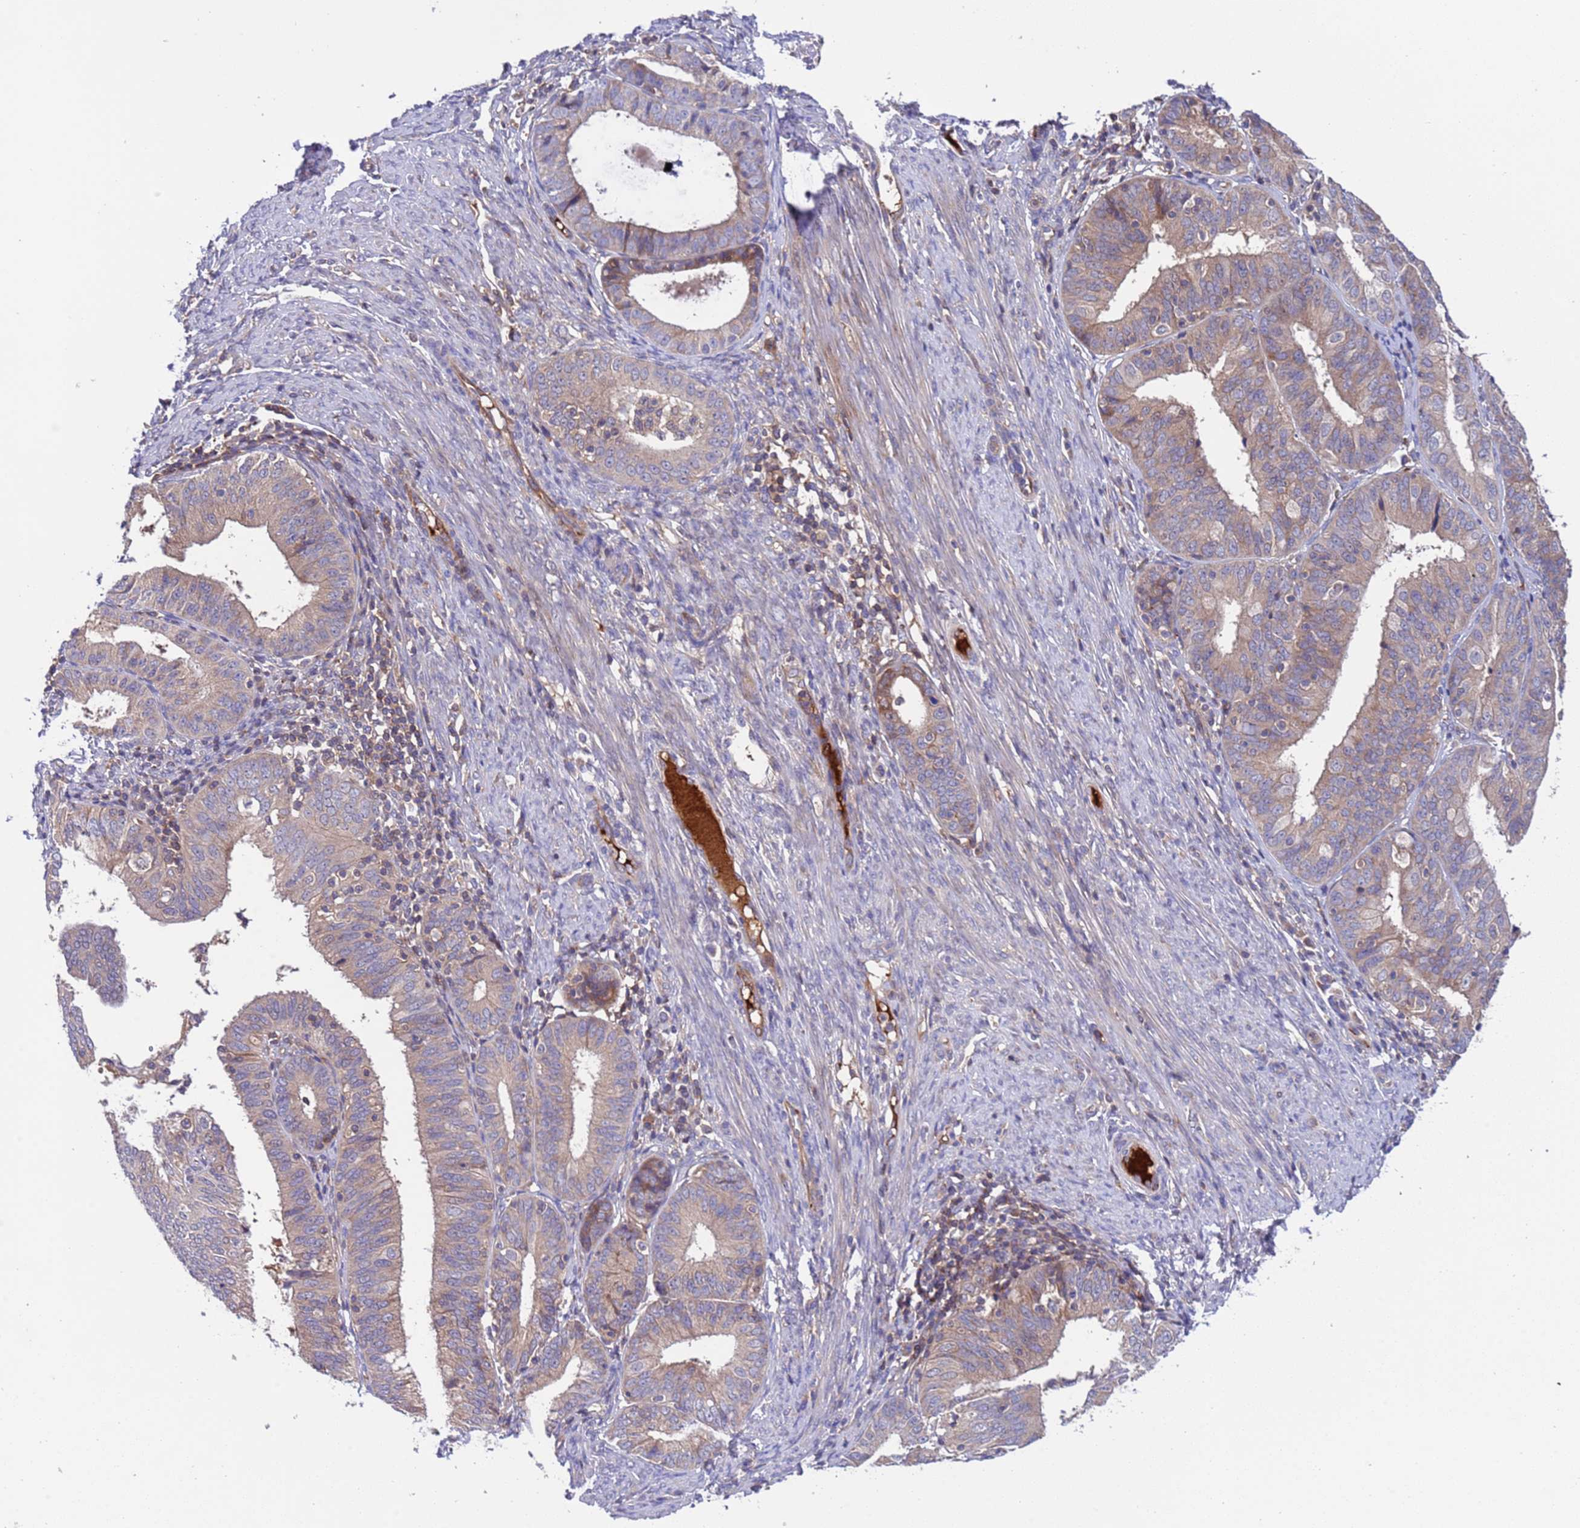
{"staining": {"intensity": "weak", "quantity": "<25%", "location": "cytoplasmic/membranous"}, "tissue": "endometrial cancer", "cell_type": "Tumor cells", "image_type": "cancer", "snomed": [{"axis": "morphology", "description": "Adenocarcinoma, NOS"}, {"axis": "topography", "description": "Endometrium"}], "caption": "Protein analysis of endometrial adenocarcinoma demonstrates no significant positivity in tumor cells. (Immunohistochemistry (ihc), brightfield microscopy, high magnification).", "gene": "PARP16", "patient": {"sex": "female", "age": 51}}